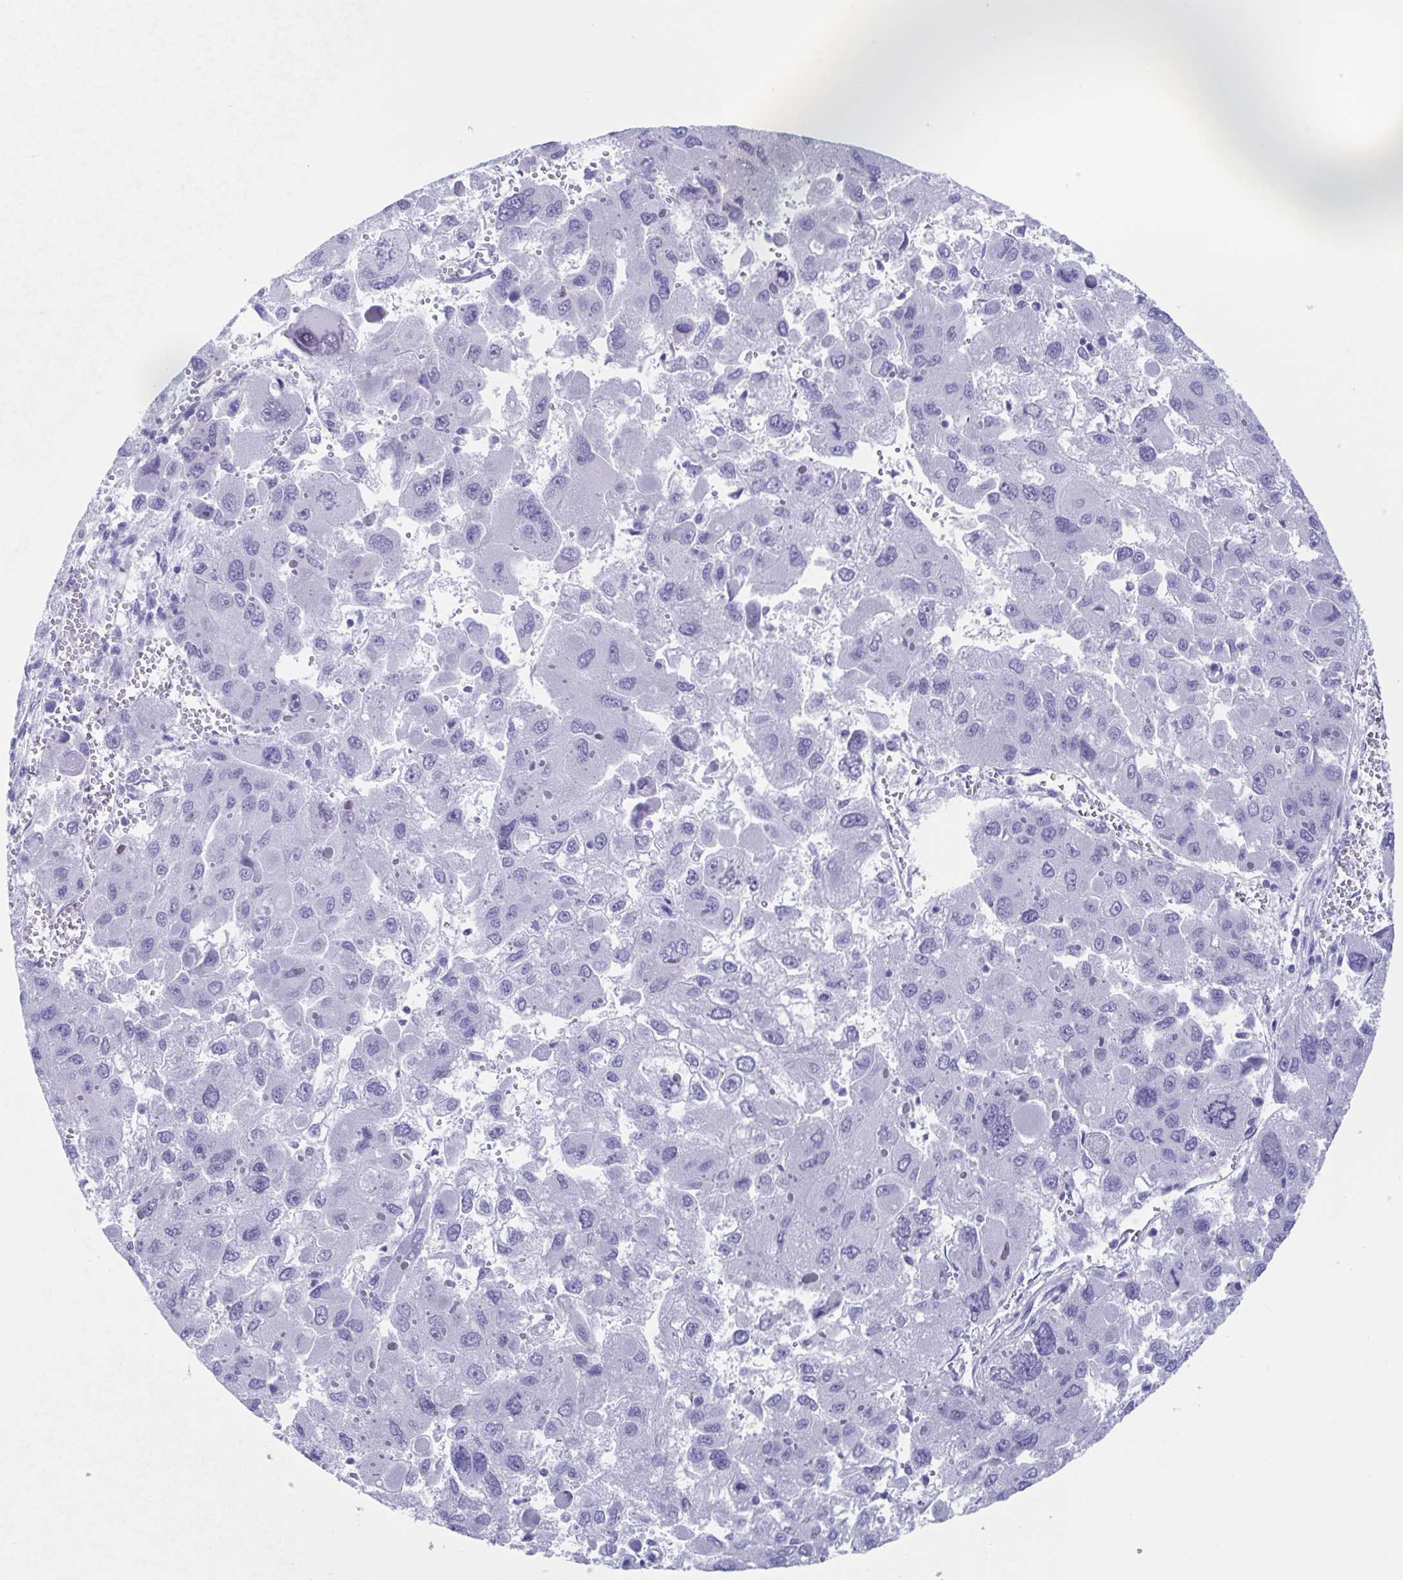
{"staining": {"intensity": "negative", "quantity": "none", "location": "none"}, "tissue": "liver cancer", "cell_type": "Tumor cells", "image_type": "cancer", "snomed": [{"axis": "morphology", "description": "Carcinoma, Hepatocellular, NOS"}, {"axis": "topography", "description": "Liver"}], "caption": "Immunohistochemistry photomicrograph of human liver hepatocellular carcinoma stained for a protein (brown), which displays no expression in tumor cells.", "gene": "TEX12", "patient": {"sex": "female", "age": 41}}